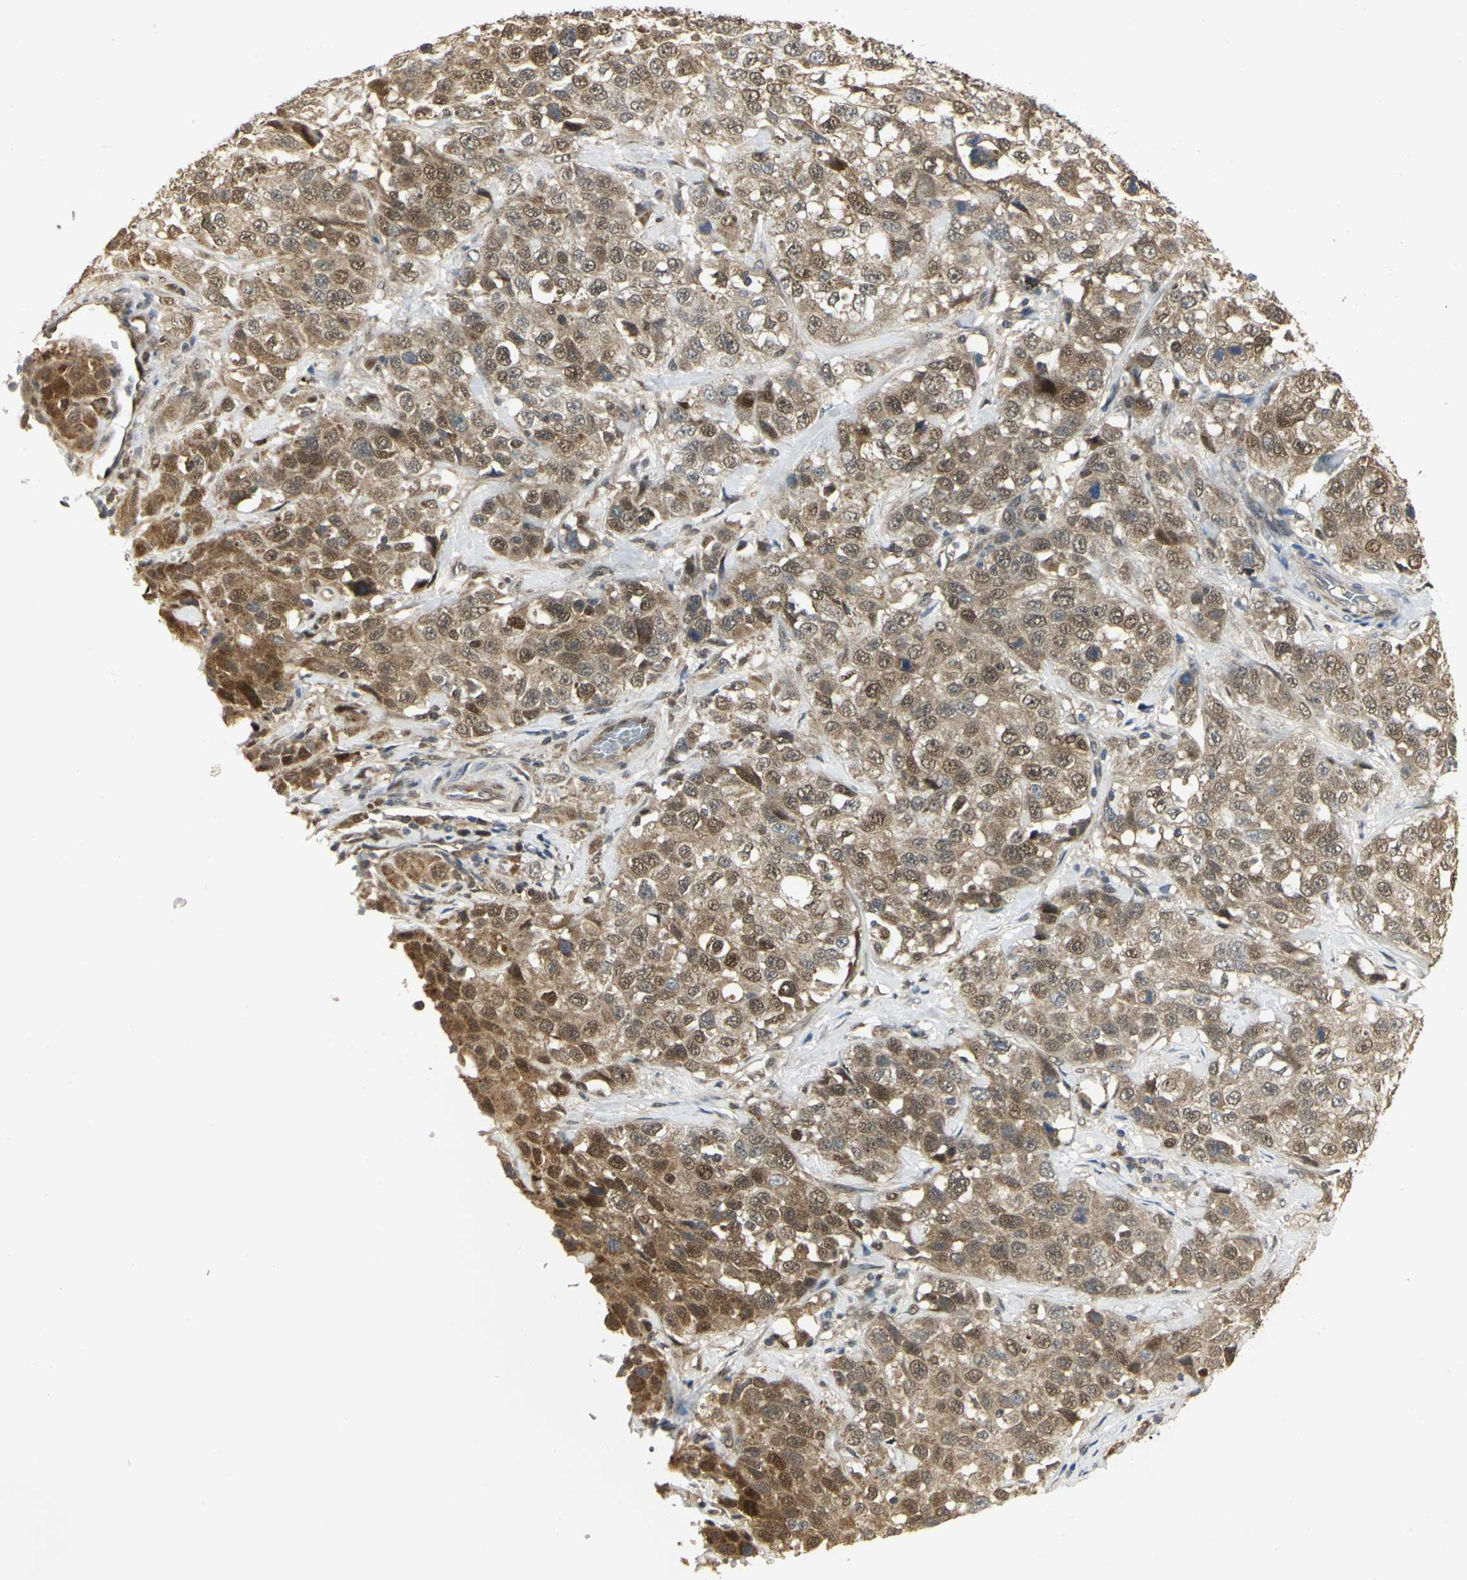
{"staining": {"intensity": "moderate", "quantity": ">75%", "location": "cytoplasmic/membranous,nuclear"}, "tissue": "stomach cancer", "cell_type": "Tumor cells", "image_type": "cancer", "snomed": [{"axis": "morphology", "description": "Normal tissue, NOS"}, {"axis": "morphology", "description": "Adenocarcinoma, NOS"}, {"axis": "topography", "description": "Stomach"}], "caption": "Protein staining displays moderate cytoplasmic/membranous and nuclear positivity in approximately >75% of tumor cells in stomach cancer (adenocarcinoma). (brown staining indicates protein expression, while blue staining denotes nuclei).", "gene": "PSMC4", "patient": {"sex": "male", "age": 48}}